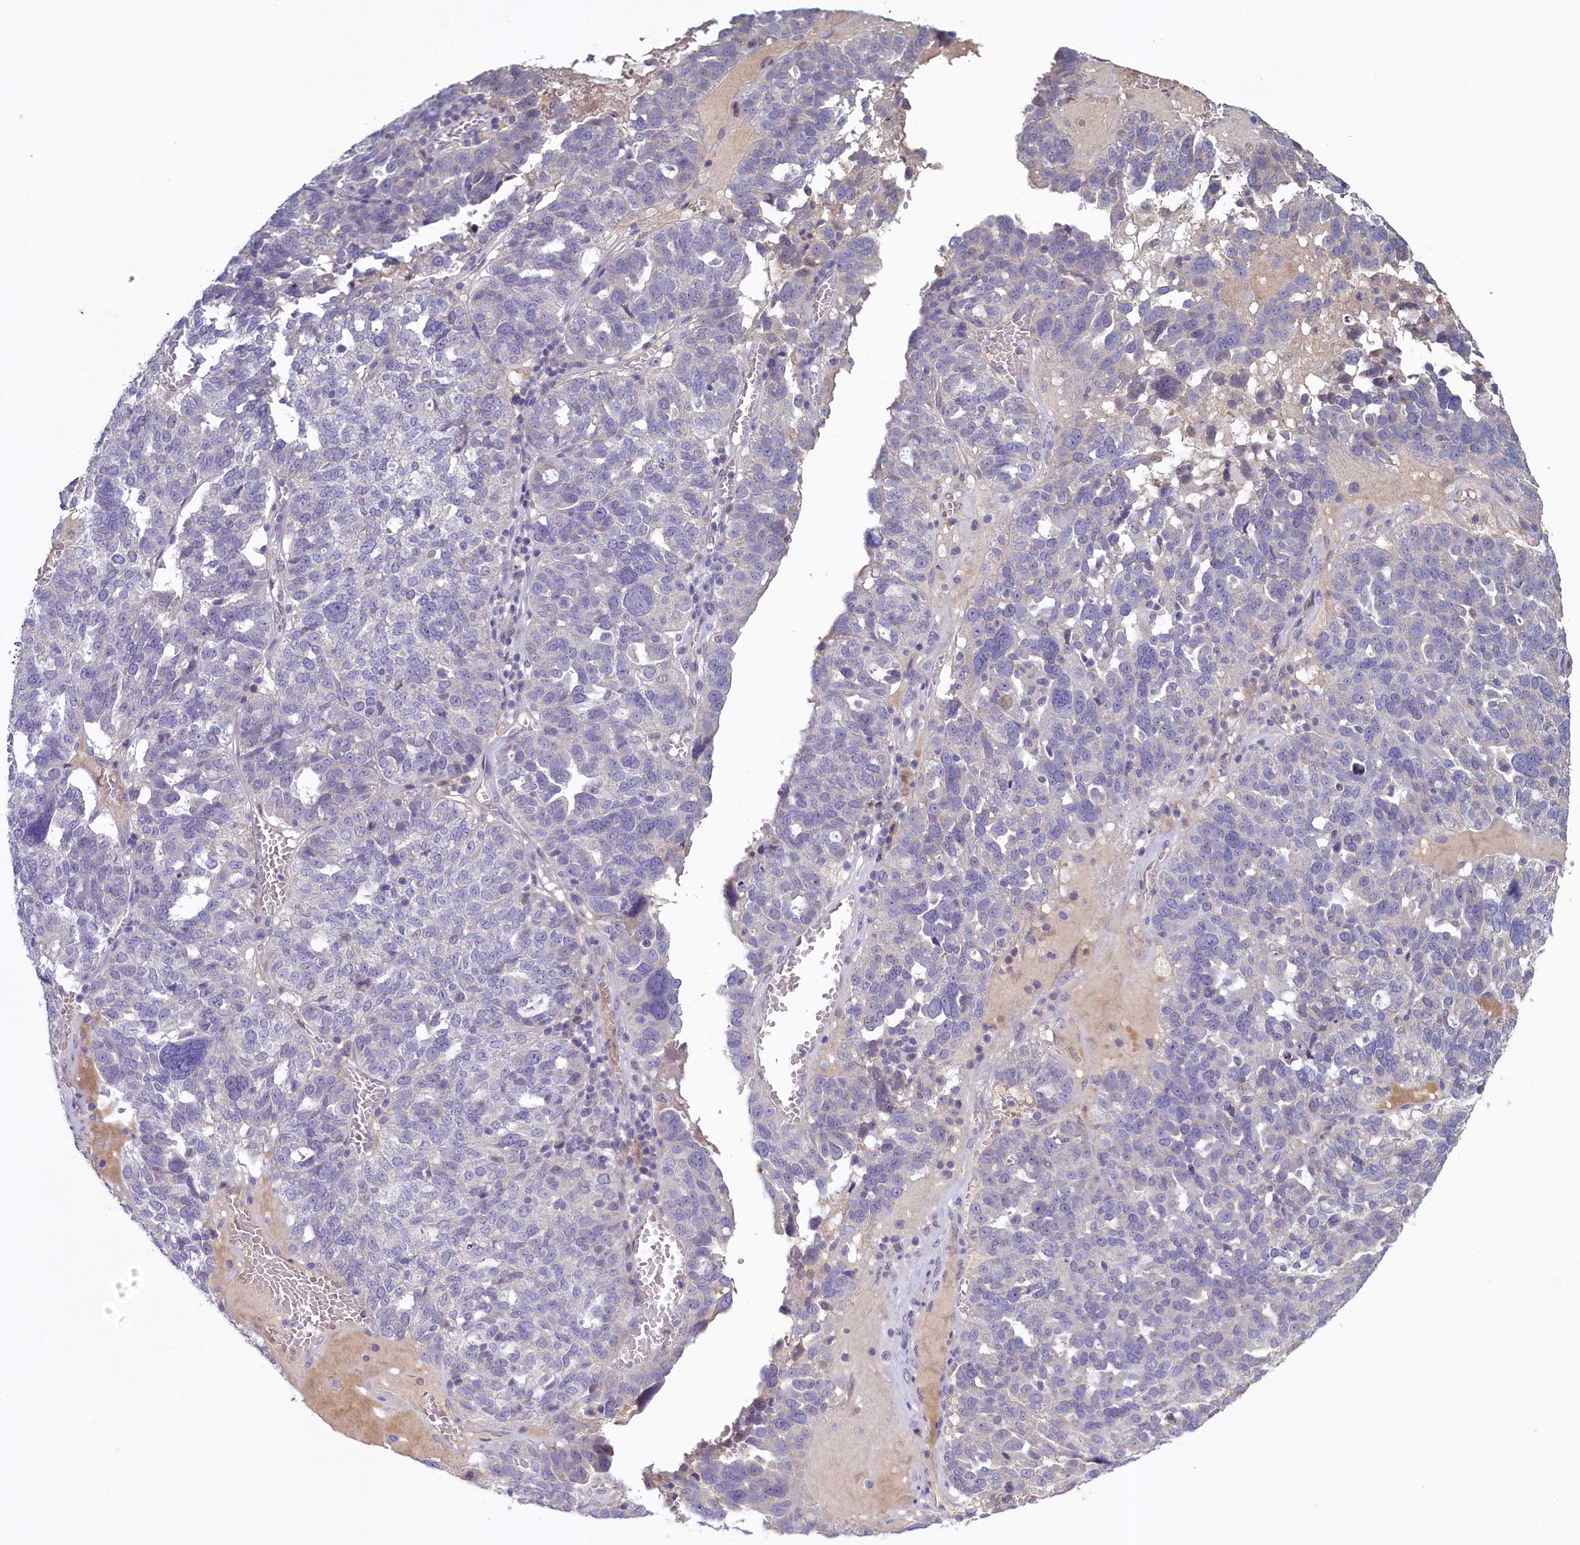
{"staining": {"intensity": "negative", "quantity": "none", "location": "none"}, "tissue": "ovarian cancer", "cell_type": "Tumor cells", "image_type": "cancer", "snomed": [{"axis": "morphology", "description": "Cystadenocarcinoma, serous, NOS"}, {"axis": "topography", "description": "Ovary"}], "caption": "Ovarian serous cystadenocarcinoma was stained to show a protein in brown. There is no significant expression in tumor cells.", "gene": "ATF7IP2", "patient": {"sex": "female", "age": 59}}